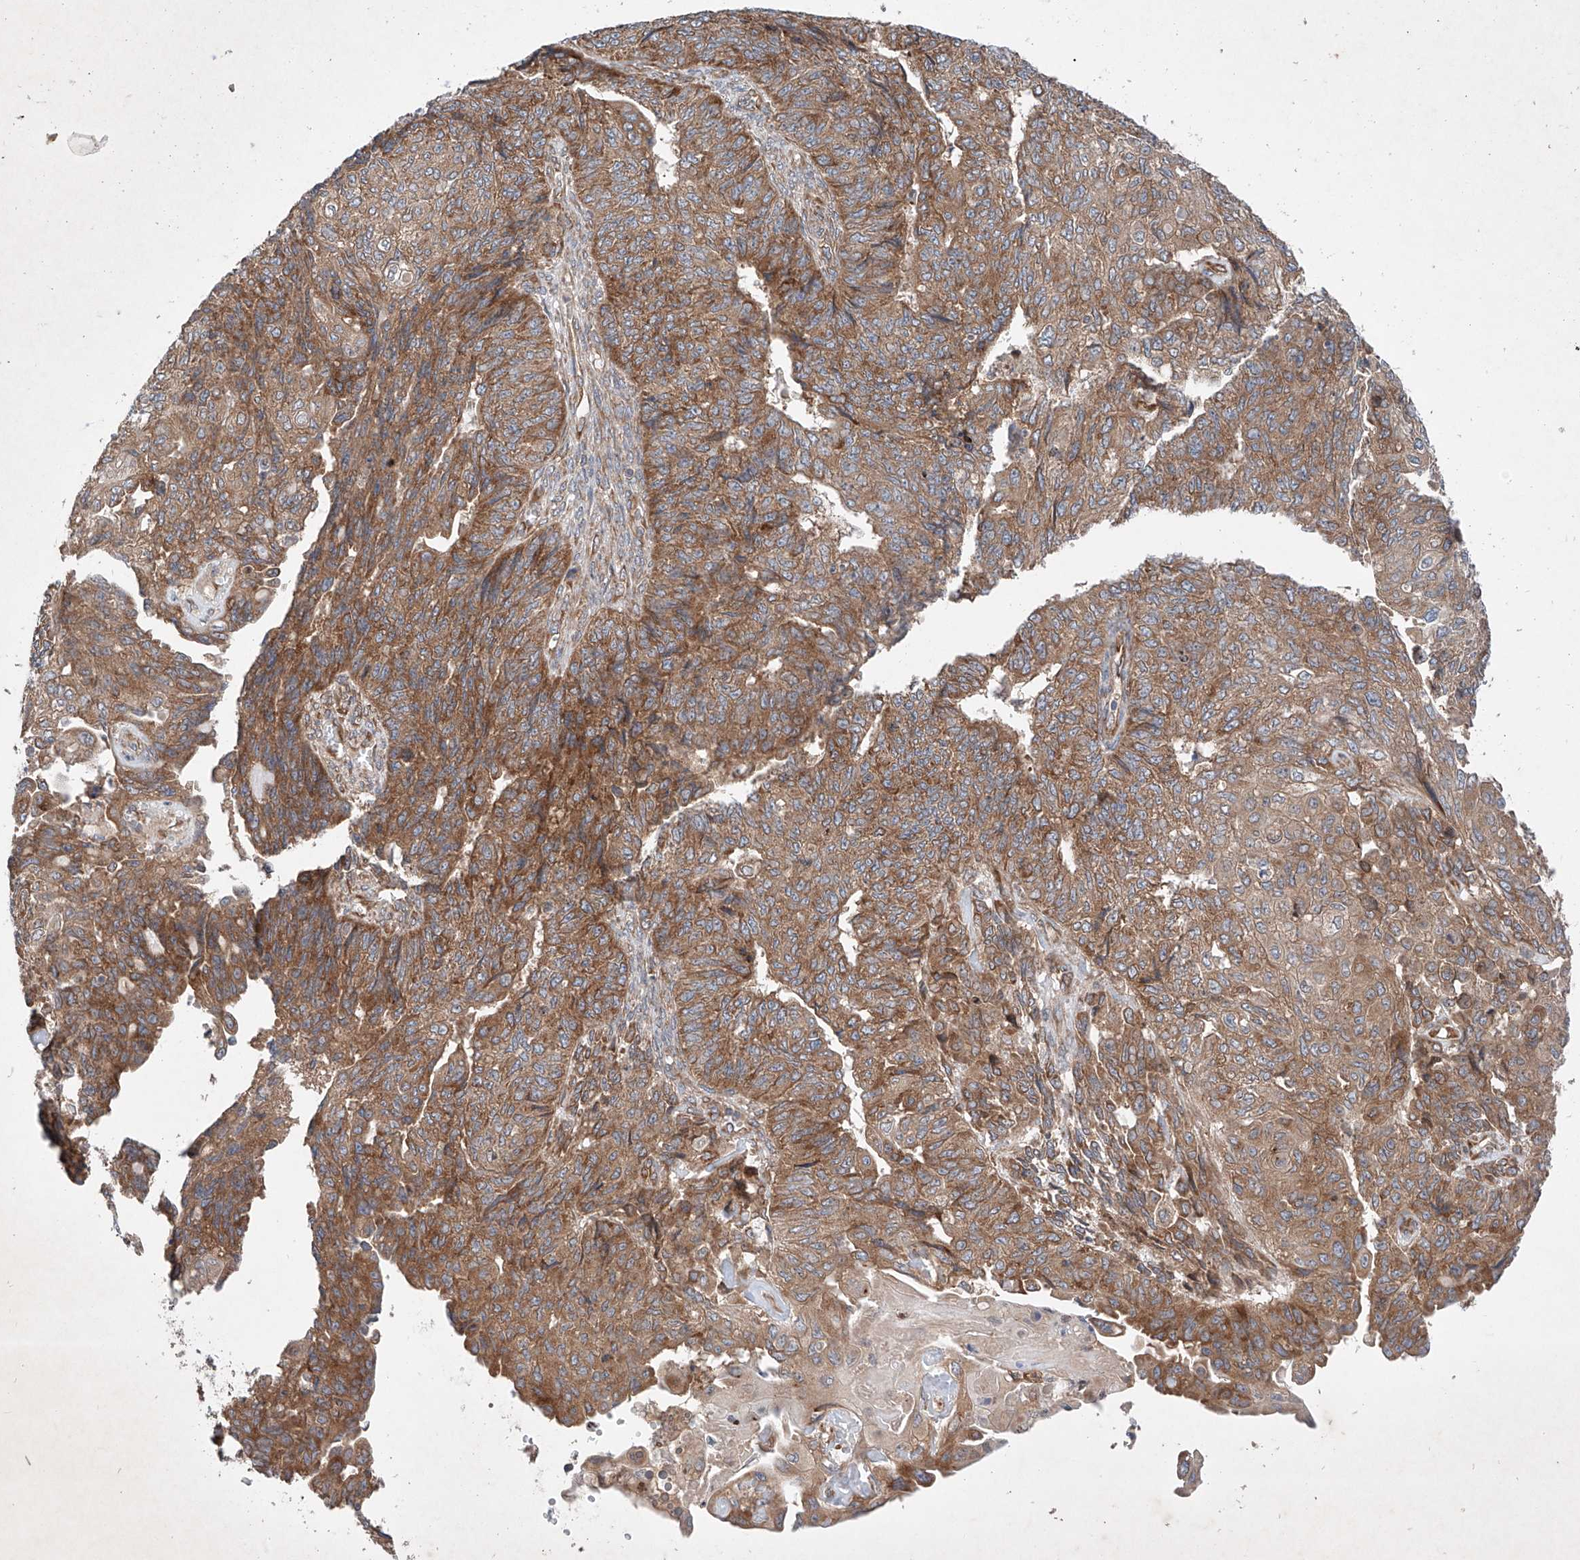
{"staining": {"intensity": "moderate", "quantity": ">75%", "location": "cytoplasmic/membranous"}, "tissue": "endometrial cancer", "cell_type": "Tumor cells", "image_type": "cancer", "snomed": [{"axis": "morphology", "description": "Adenocarcinoma, NOS"}, {"axis": "topography", "description": "Endometrium"}], "caption": "Tumor cells reveal medium levels of moderate cytoplasmic/membranous staining in approximately >75% of cells in endometrial adenocarcinoma.", "gene": "FASTK", "patient": {"sex": "female", "age": 32}}